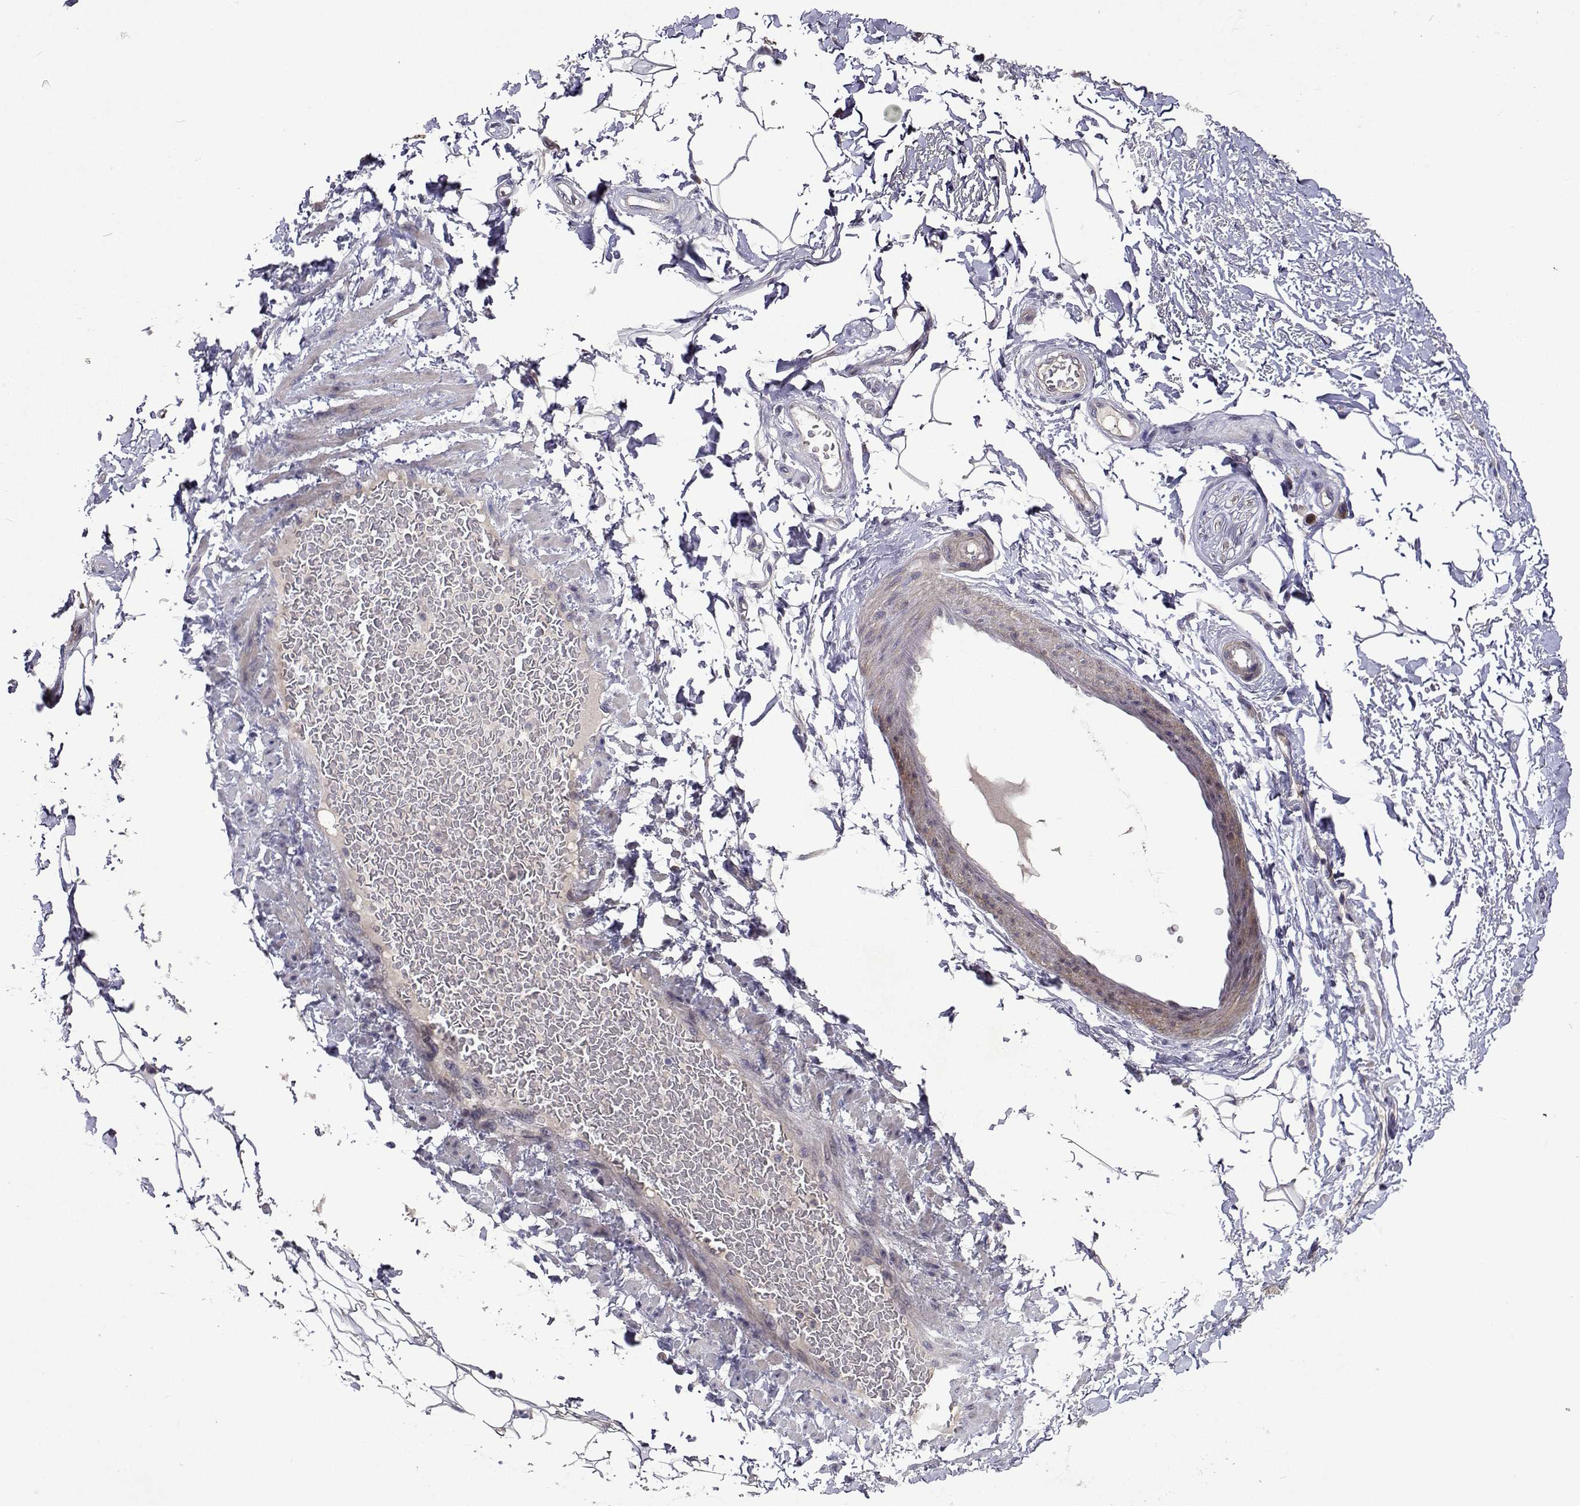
{"staining": {"intensity": "negative", "quantity": "none", "location": "none"}, "tissue": "adipose tissue", "cell_type": "Adipocytes", "image_type": "normal", "snomed": [{"axis": "morphology", "description": "Normal tissue, NOS"}, {"axis": "topography", "description": "Peripheral nerve tissue"}], "caption": "The photomicrograph shows no significant expression in adipocytes of adipose tissue.", "gene": "TARBP2", "patient": {"sex": "male", "age": 51}}